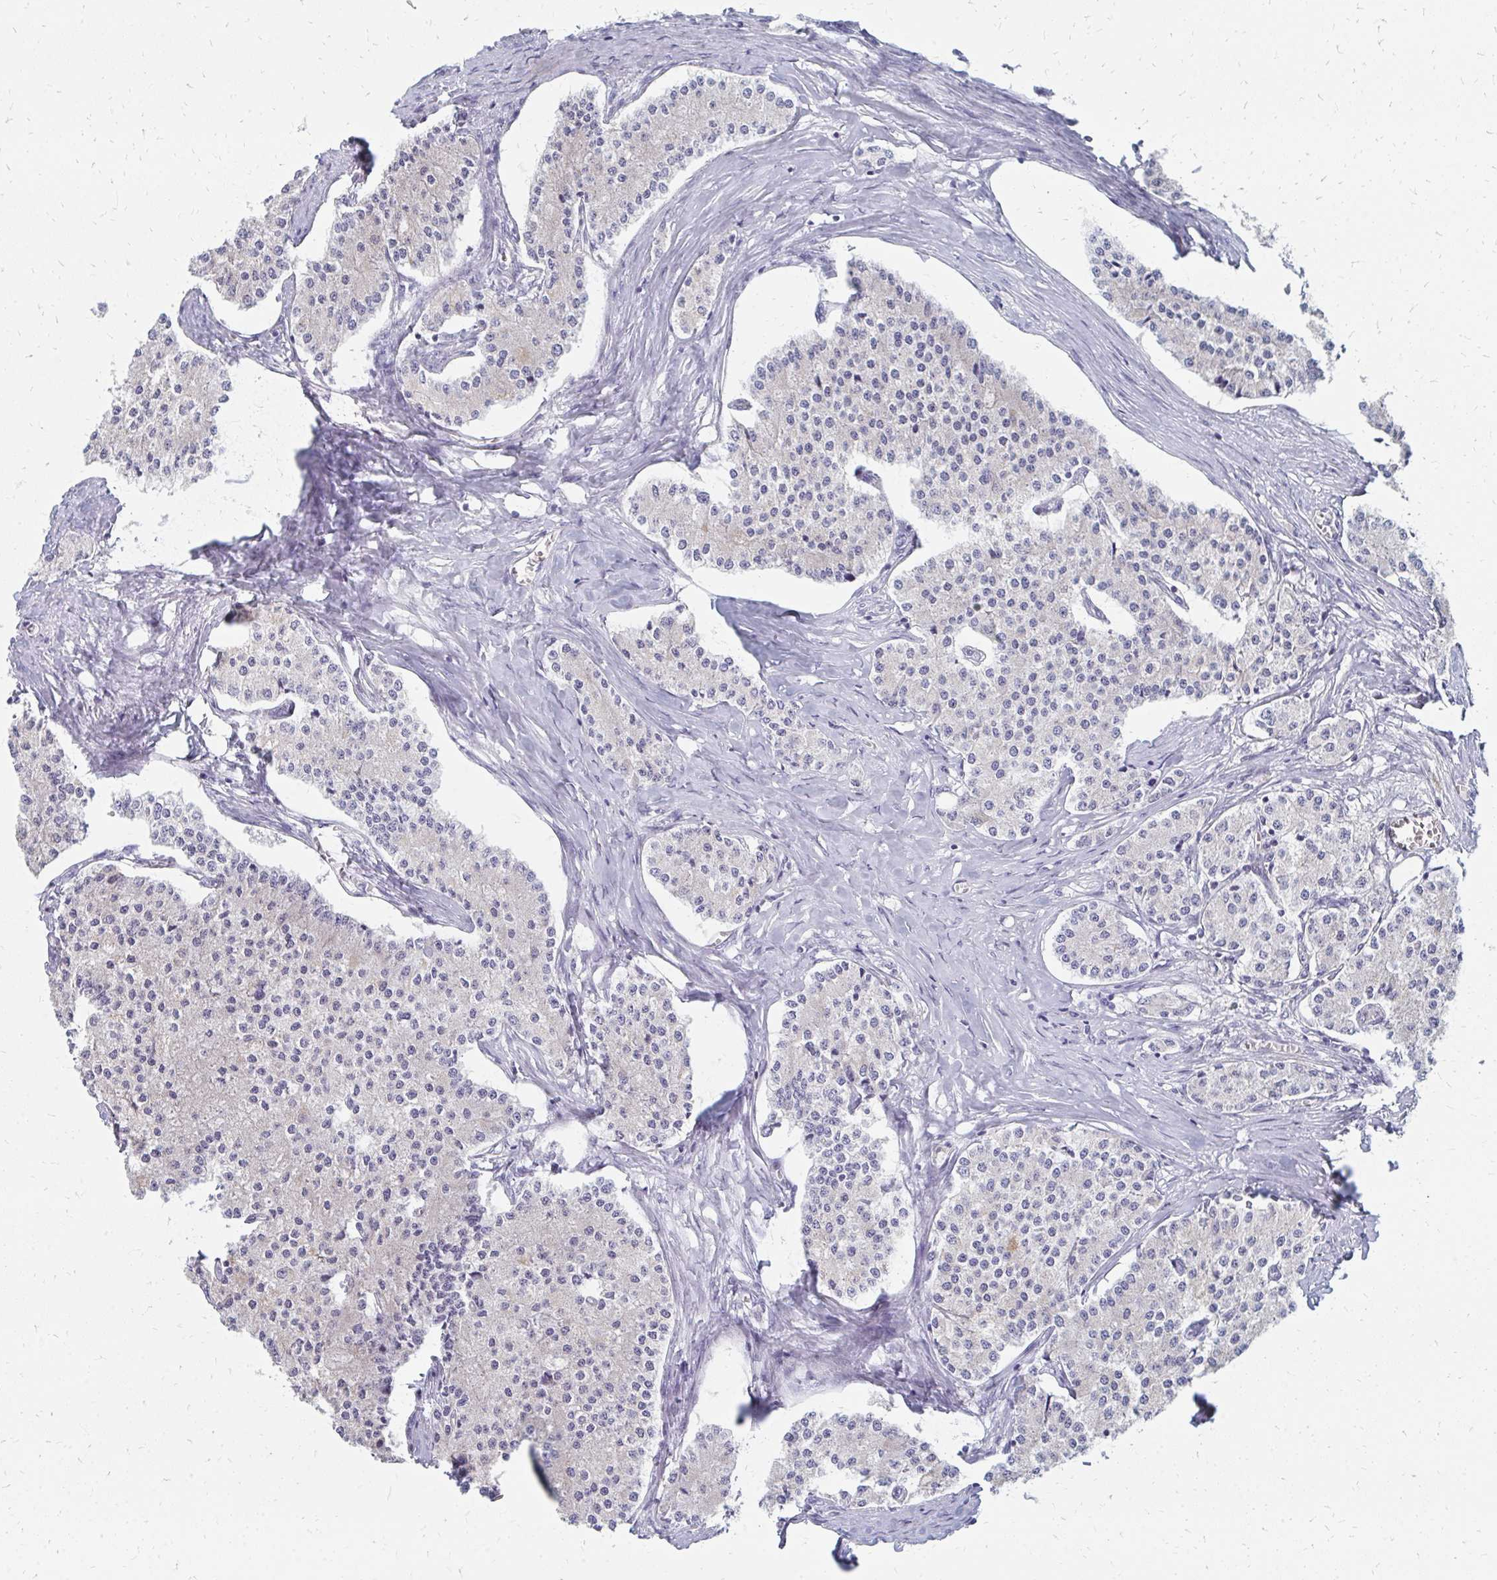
{"staining": {"intensity": "negative", "quantity": "none", "location": "none"}, "tissue": "carcinoid", "cell_type": "Tumor cells", "image_type": "cancer", "snomed": [{"axis": "morphology", "description": "Carcinoid, malignant, NOS"}, {"axis": "topography", "description": "Colon"}], "caption": "Immunohistochemistry (IHC) of human carcinoid displays no staining in tumor cells.", "gene": "OR10V1", "patient": {"sex": "female", "age": 52}}